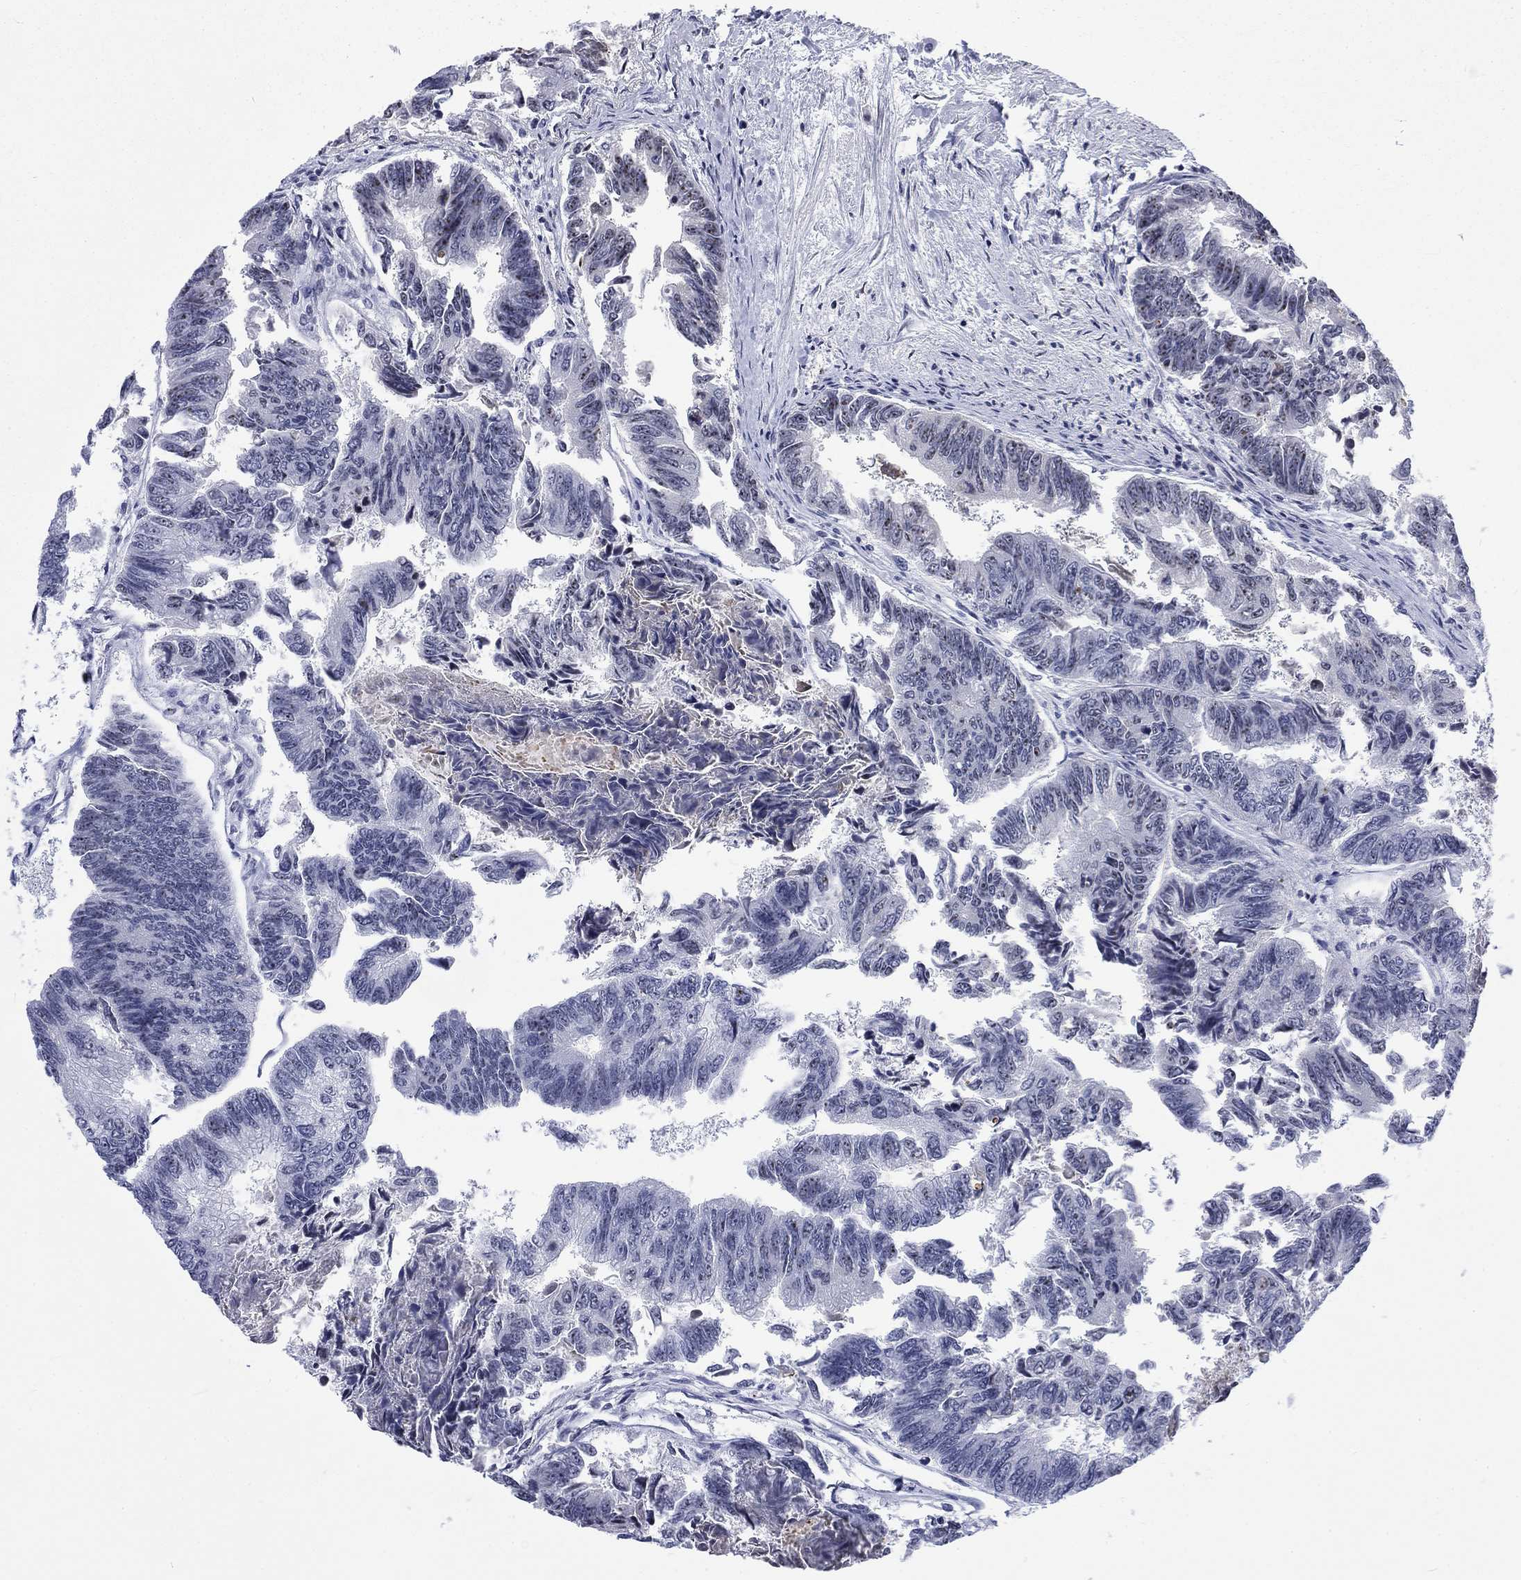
{"staining": {"intensity": "negative", "quantity": "none", "location": "none"}, "tissue": "colorectal cancer", "cell_type": "Tumor cells", "image_type": "cancer", "snomed": [{"axis": "morphology", "description": "Adenocarcinoma, NOS"}, {"axis": "topography", "description": "Colon"}], "caption": "Tumor cells are negative for protein expression in human colorectal cancer. (Brightfield microscopy of DAB (3,3'-diaminobenzidine) immunohistochemistry (IHC) at high magnification).", "gene": "CSRNP3", "patient": {"sex": "female", "age": 65}}